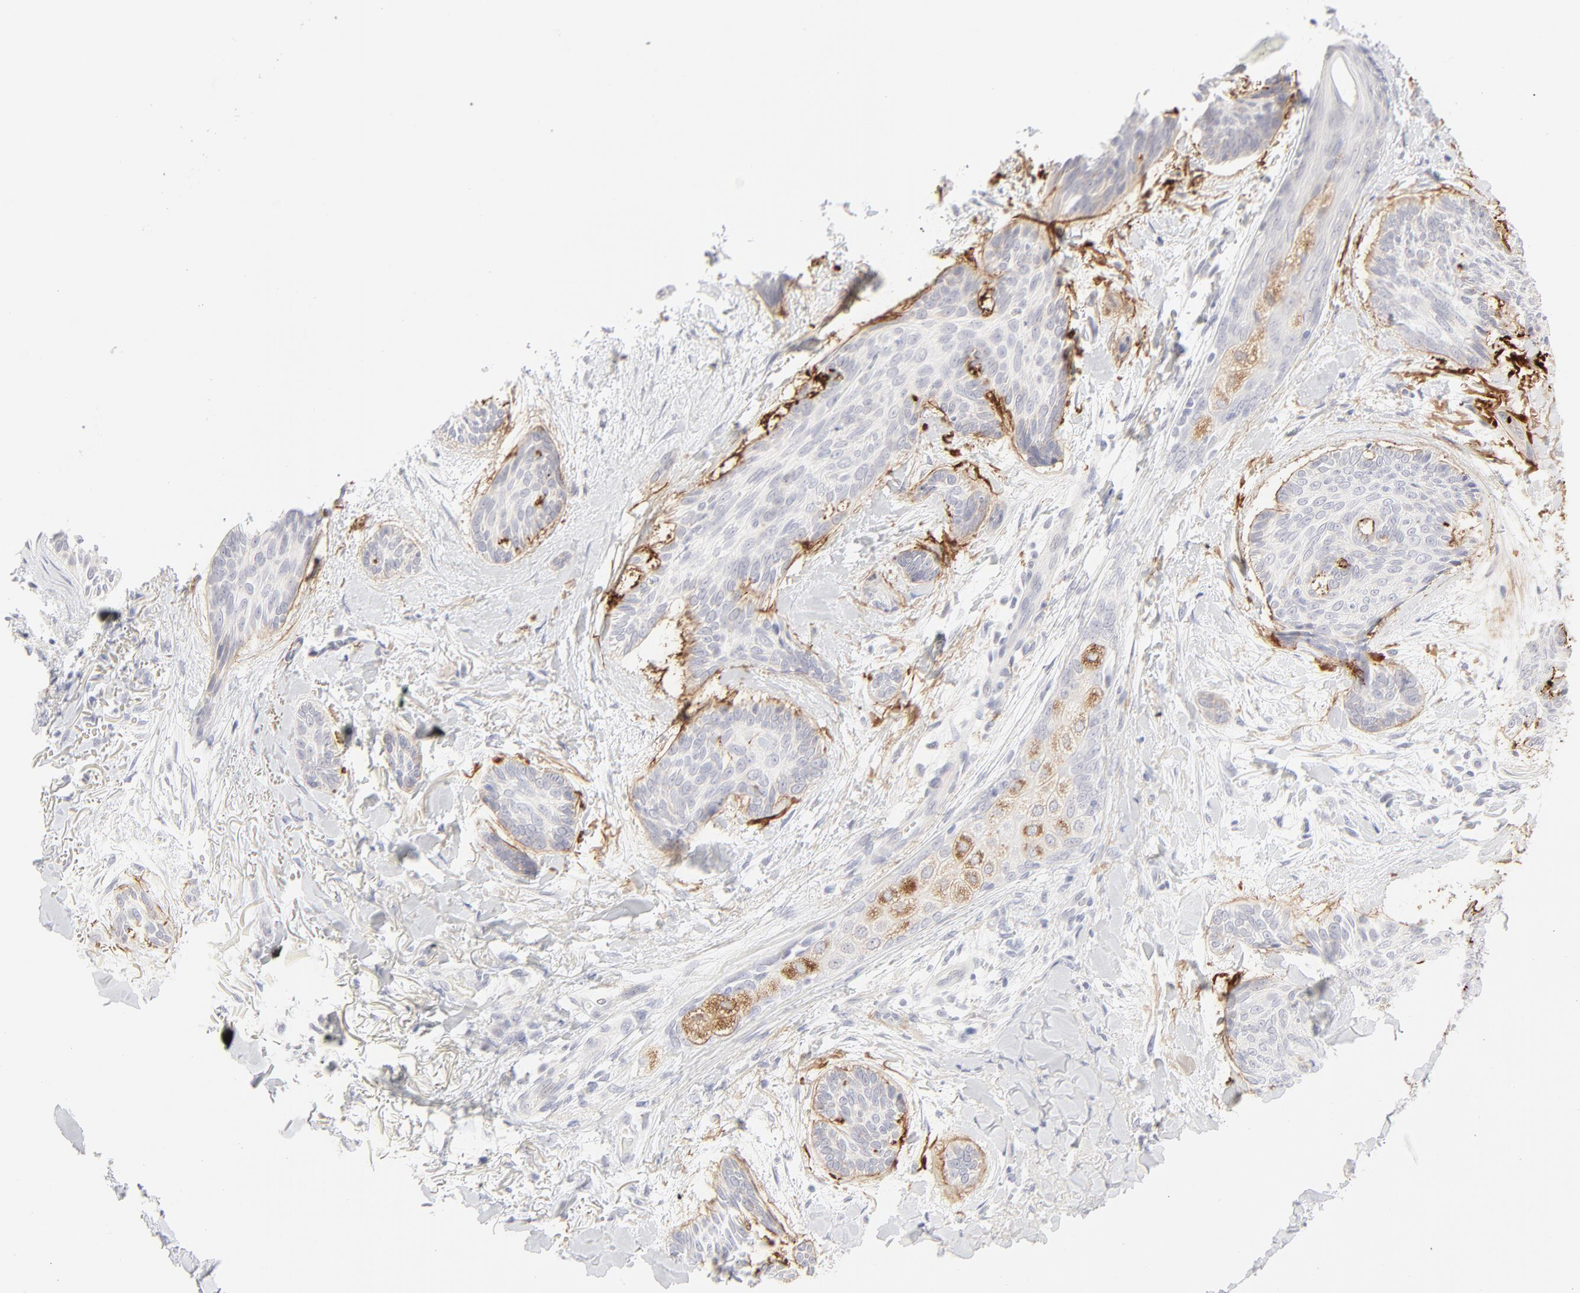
{"staining": {"intensity": "negative", "quantity": "none", "location": "none"}, "tissue": "skin cancer", "cell_type": "Tumor cells", "image_type": "cancer", "snomed": [{"axis": "morphology", "description": "Normal tissue, NOS"}, {"axis": "morphology", "description": "Basal cell carcinoma"}, {"axis": "topography", "description": "Skin"}], "caption": "High magnification brightfield microscopy of skin basal cell carcinoma stained with DAB (3,3'-diaminobenzidine) (brown) and counterstained with hematoxylin (blue): tumor cells show no significant expression. (Stains: DAB IHC with hematoxylin counter stain, Microscopy: brightfield microscopy at high magnification).", "gene": "NPNT", "patient": {"sex": "female", "age": 71}}